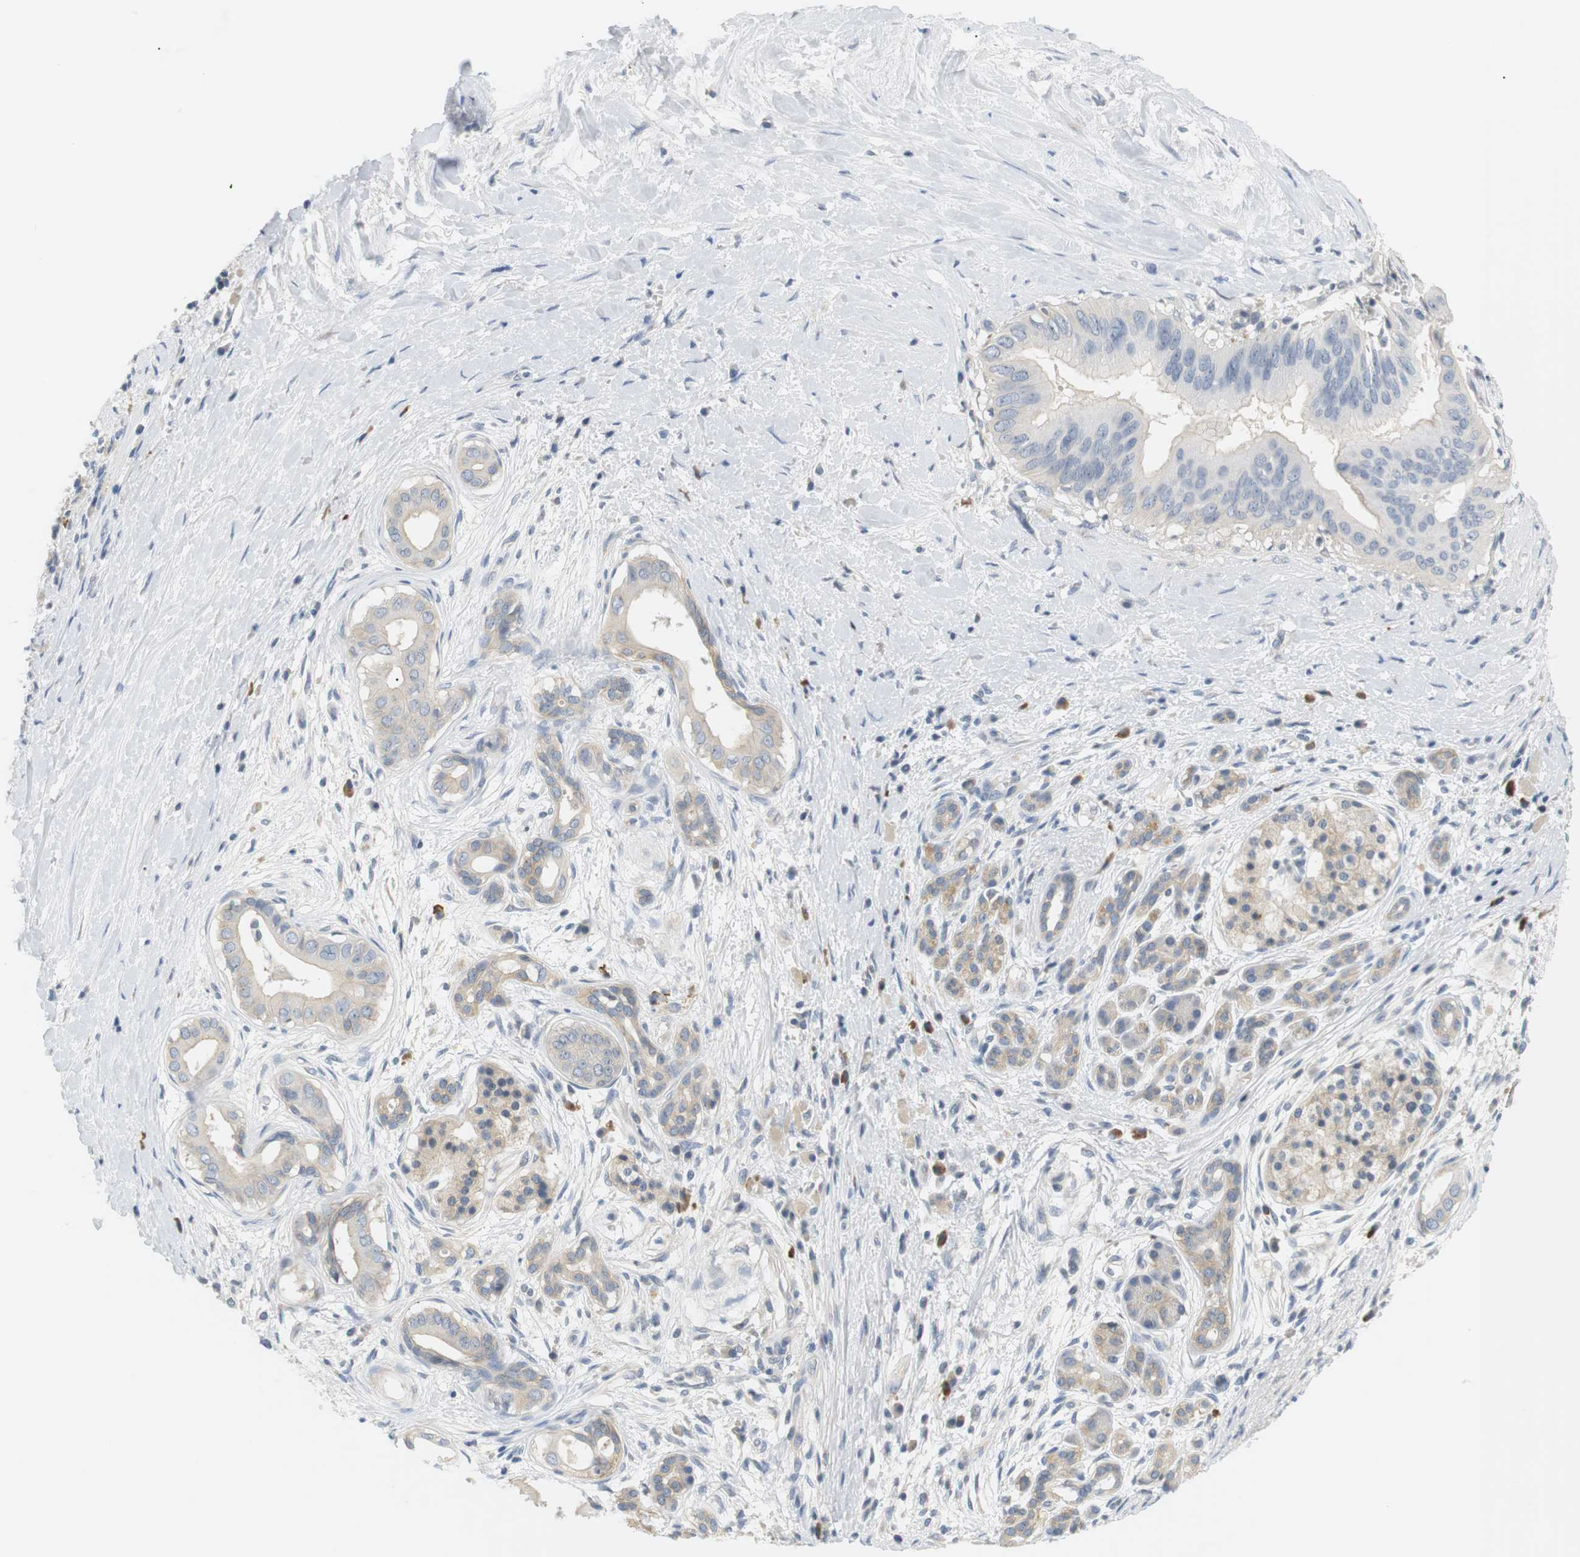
{"staining": {"intensity": "negative", "quantity": "none", "location": "none"}, "tissue": "pancreatic cancer", "cell_type": "Tumor cells", "image_type": "cancer", "snomed": [{"axis": "morphology", "description": "Adenocarcinoma, NOS"}, {"axis": "topography", "description": "Pancreas"}], "caption": "Immunohistochemistry (IHC) image of pancreatic adenocarcinoma stained for a protein (brown), which shows no expression in tumor cells.", "gene": "EVA1C", "patient": {"sex": "male", "age": 55}}